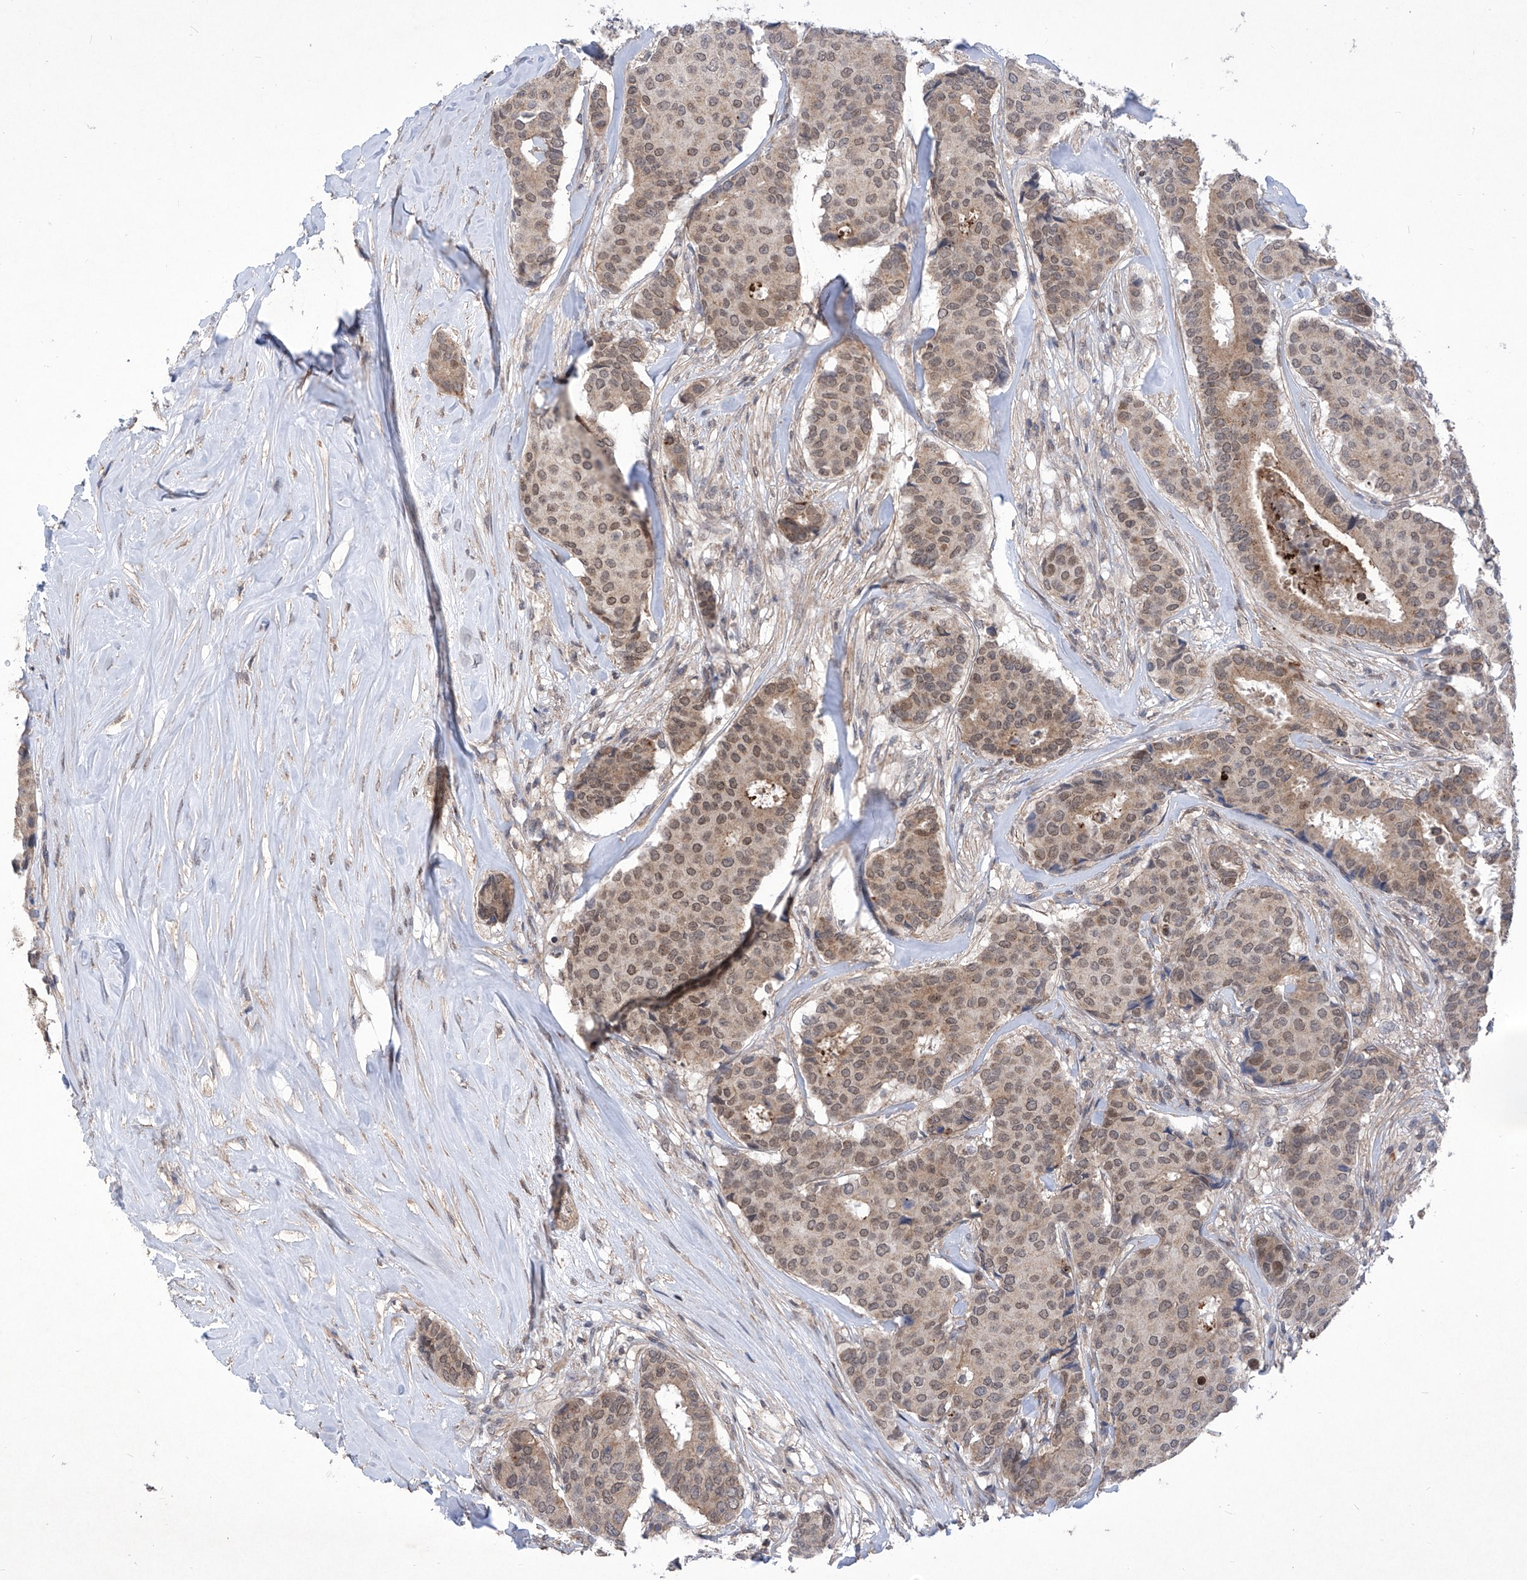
{"staining": {"intensity": "moderate", "quantity": ">75%", "location": "nuclear"}, "tissue": "breast cancer", "cell_type": "Tumor cells", "image_type": "cancer", "snomed": [{"axis": "morphology", "description": "Duct carcinoma"}, {"axis": "topography", "description": "Breast"}], "caption": "Moderate nuclear staining is appreciated in approximately >75% of tumor cells in breast cancer.", "gene": "KIFC2", "patient": {"sex": "female", "age": 75}}